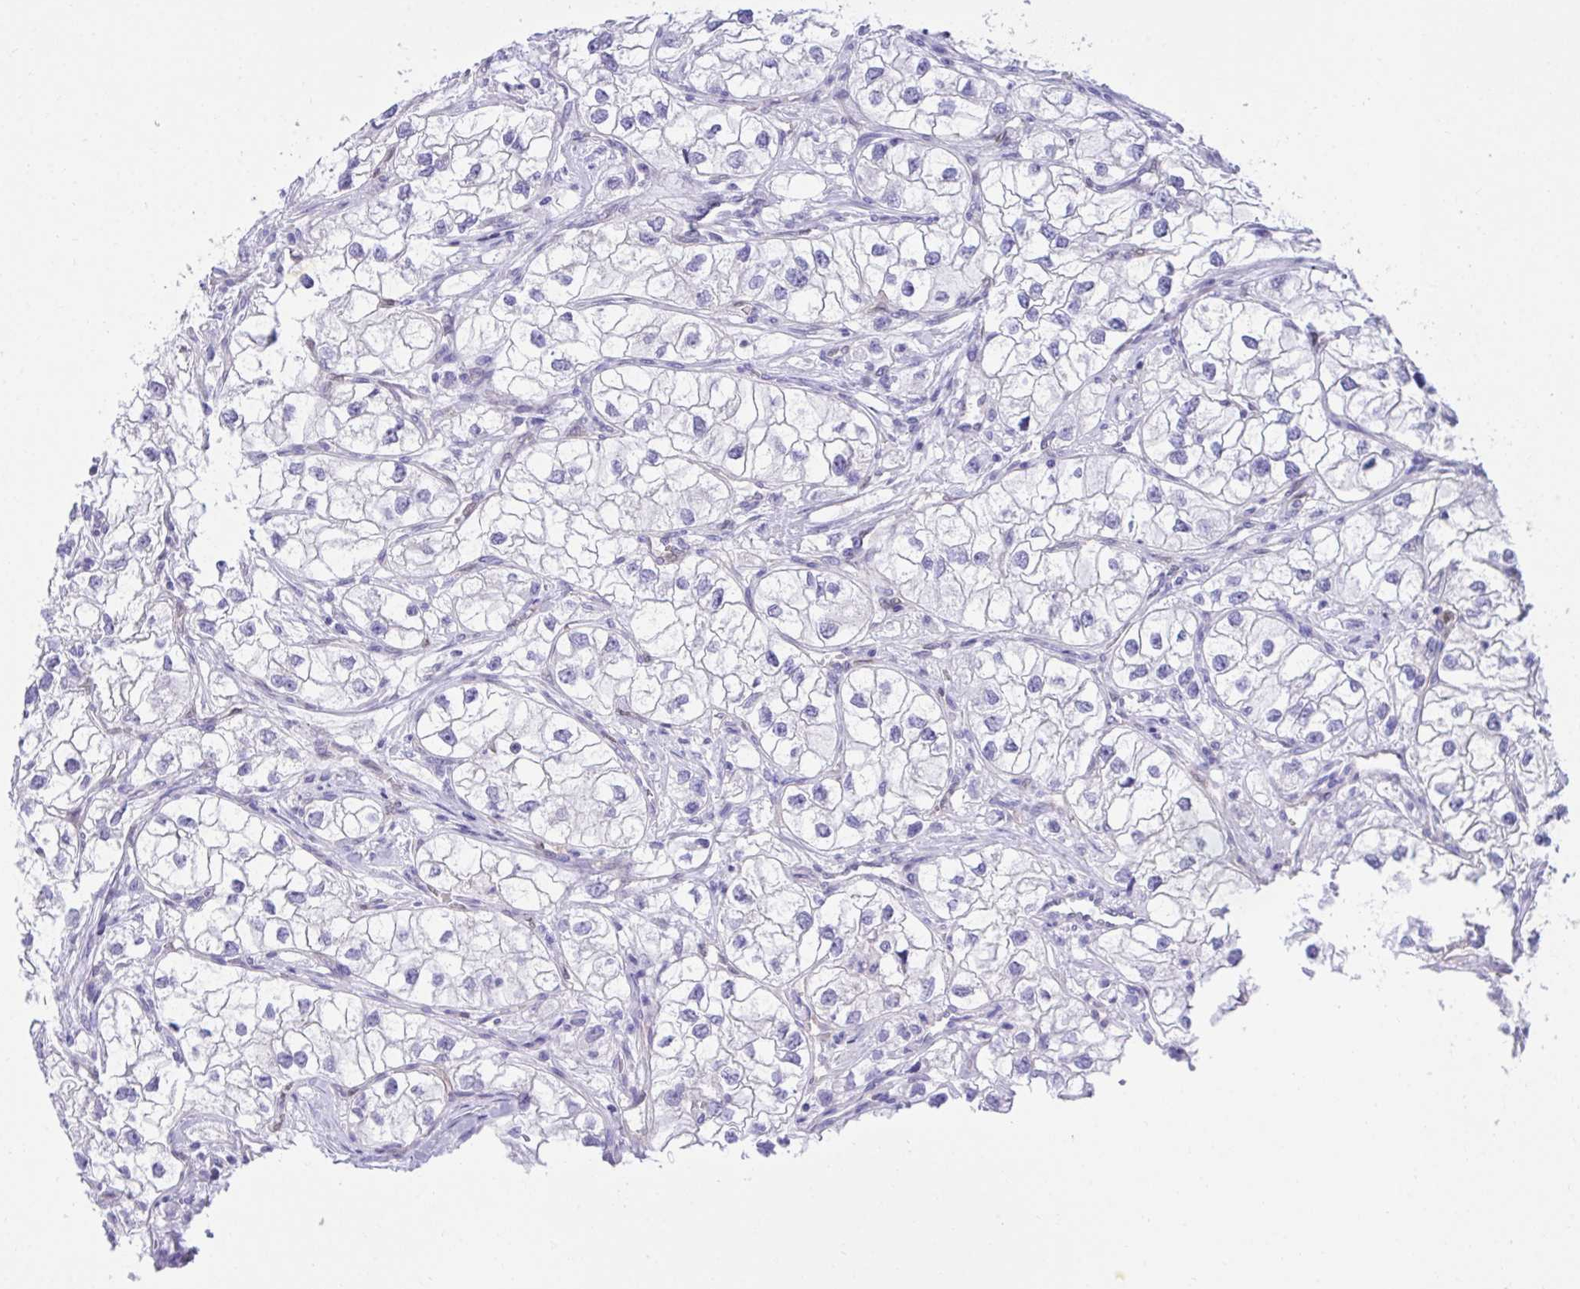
{"staining": {"intensity": "negative", "quantity": "none", "location": "none"}, "tissue": "renal cancer", "cell_type": "Tumor cells", "image_type": "cancer", "snomed": [{"axis": "morphology", "description": "Adenocarcinoma, NOS"}, {"axis": "topography", "description": "Kidney"}], "caption": "Immunohistochemistry (IHC) micrograph of renal cancer stained for a protein (brown), which shows no positivity in tumor cells. (DAB IHC with hematoxylin counter stain).", "gene": "PGM2L1", "patient": {"sex": "male", "age": 59}}